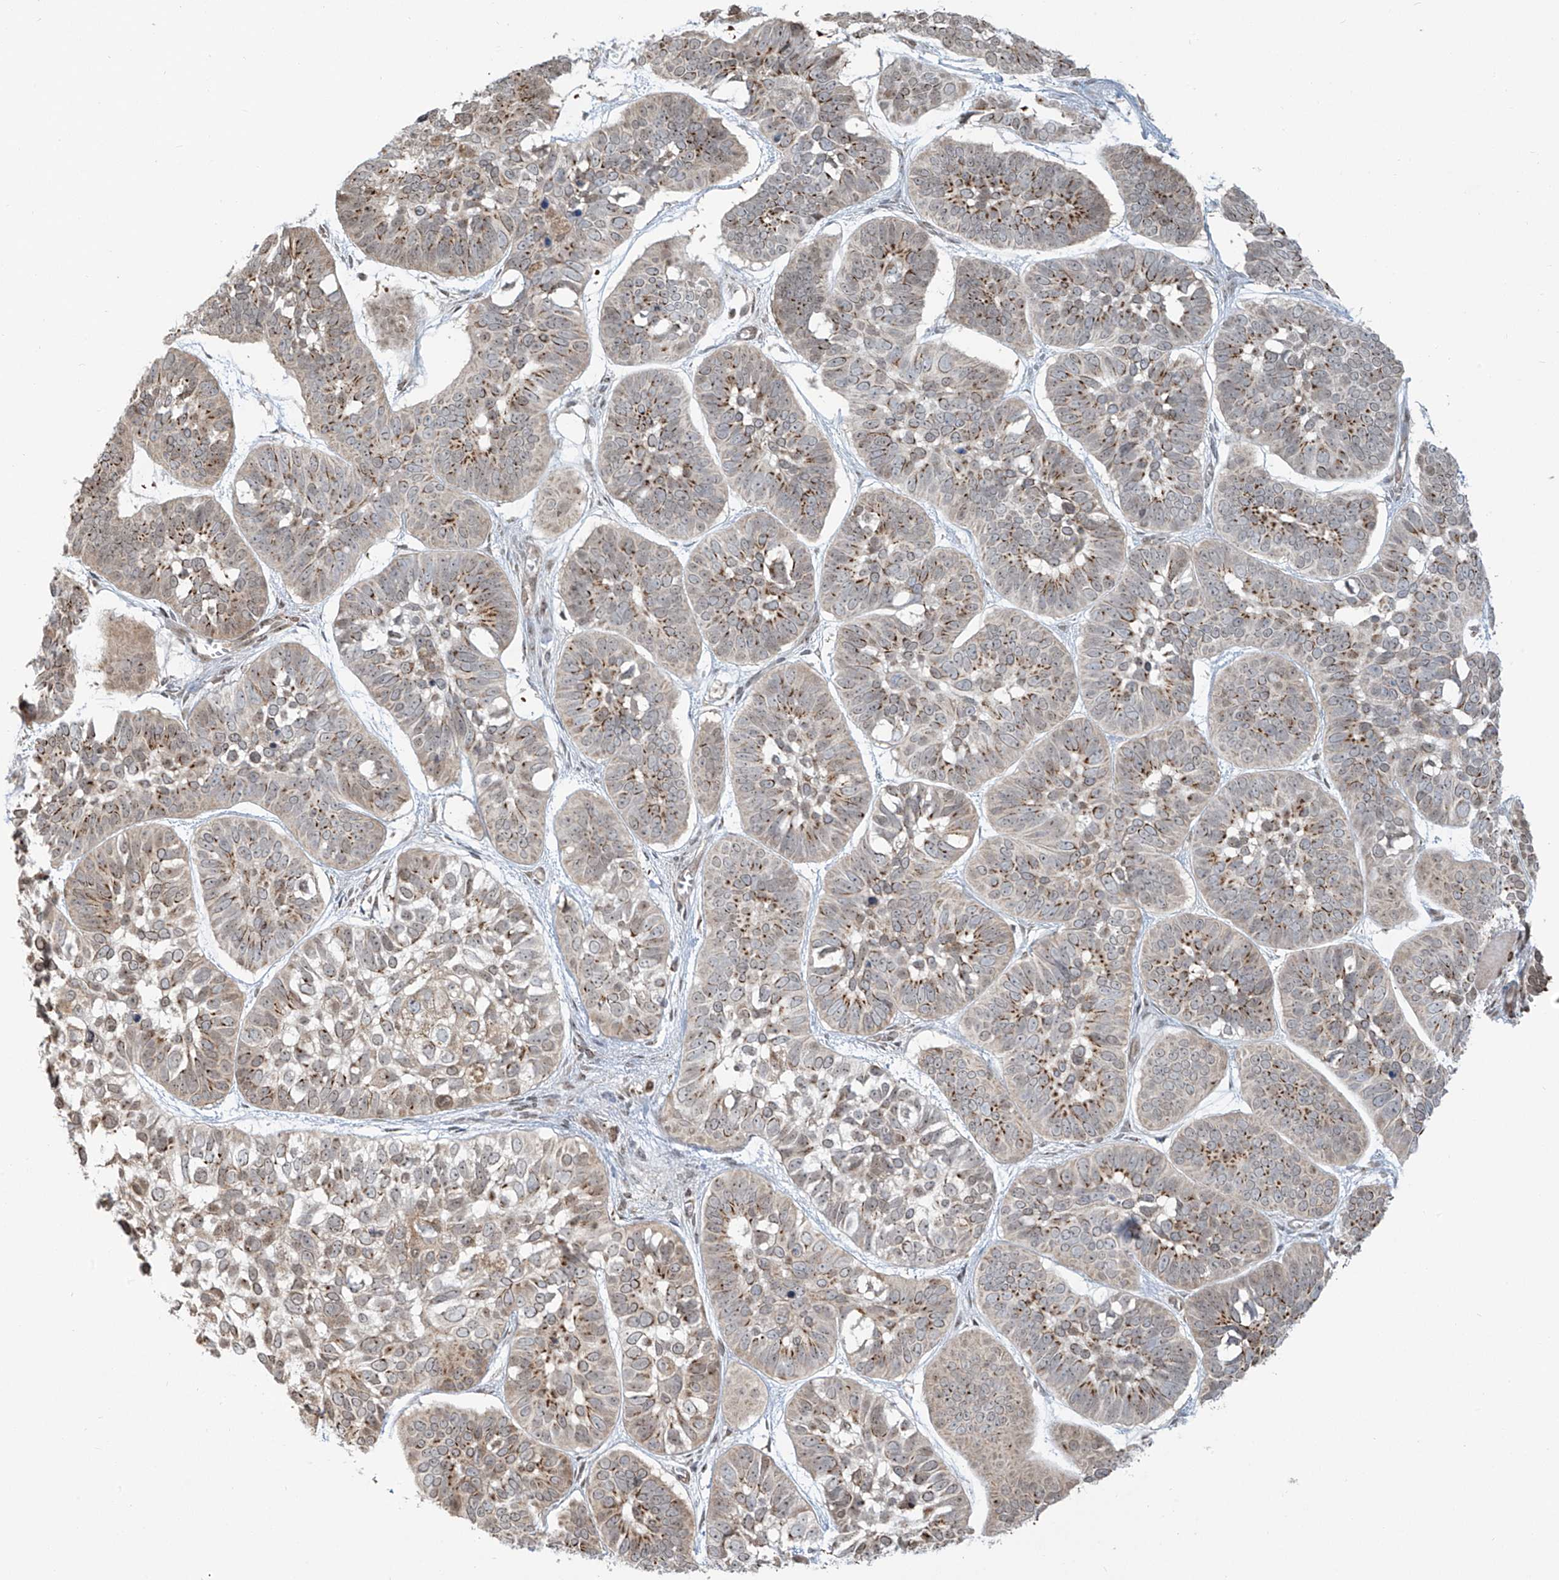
{"staining": {"intensity": "moderate", "quantity": "25%-75%", "location": "cytoplasmic/membranous"}, "tissue": "skin cancer", "cell_type": "Tumor cells", "image_type": "cancer", "snomed": [{"axis": "morphology", "description": "Basal cell carcinoma"}, {"axis": "topography", "description": "Skin"}], "caption": "IHC image of human basal cell carcinoma (skin) stained for a protein (brown), which shows medium levels of moderate cytoplasmic/membranous expression in about 25%-75% of tumor cells.", "gene": "VMP1", "patient": {"sex": "male", "age": 62}}